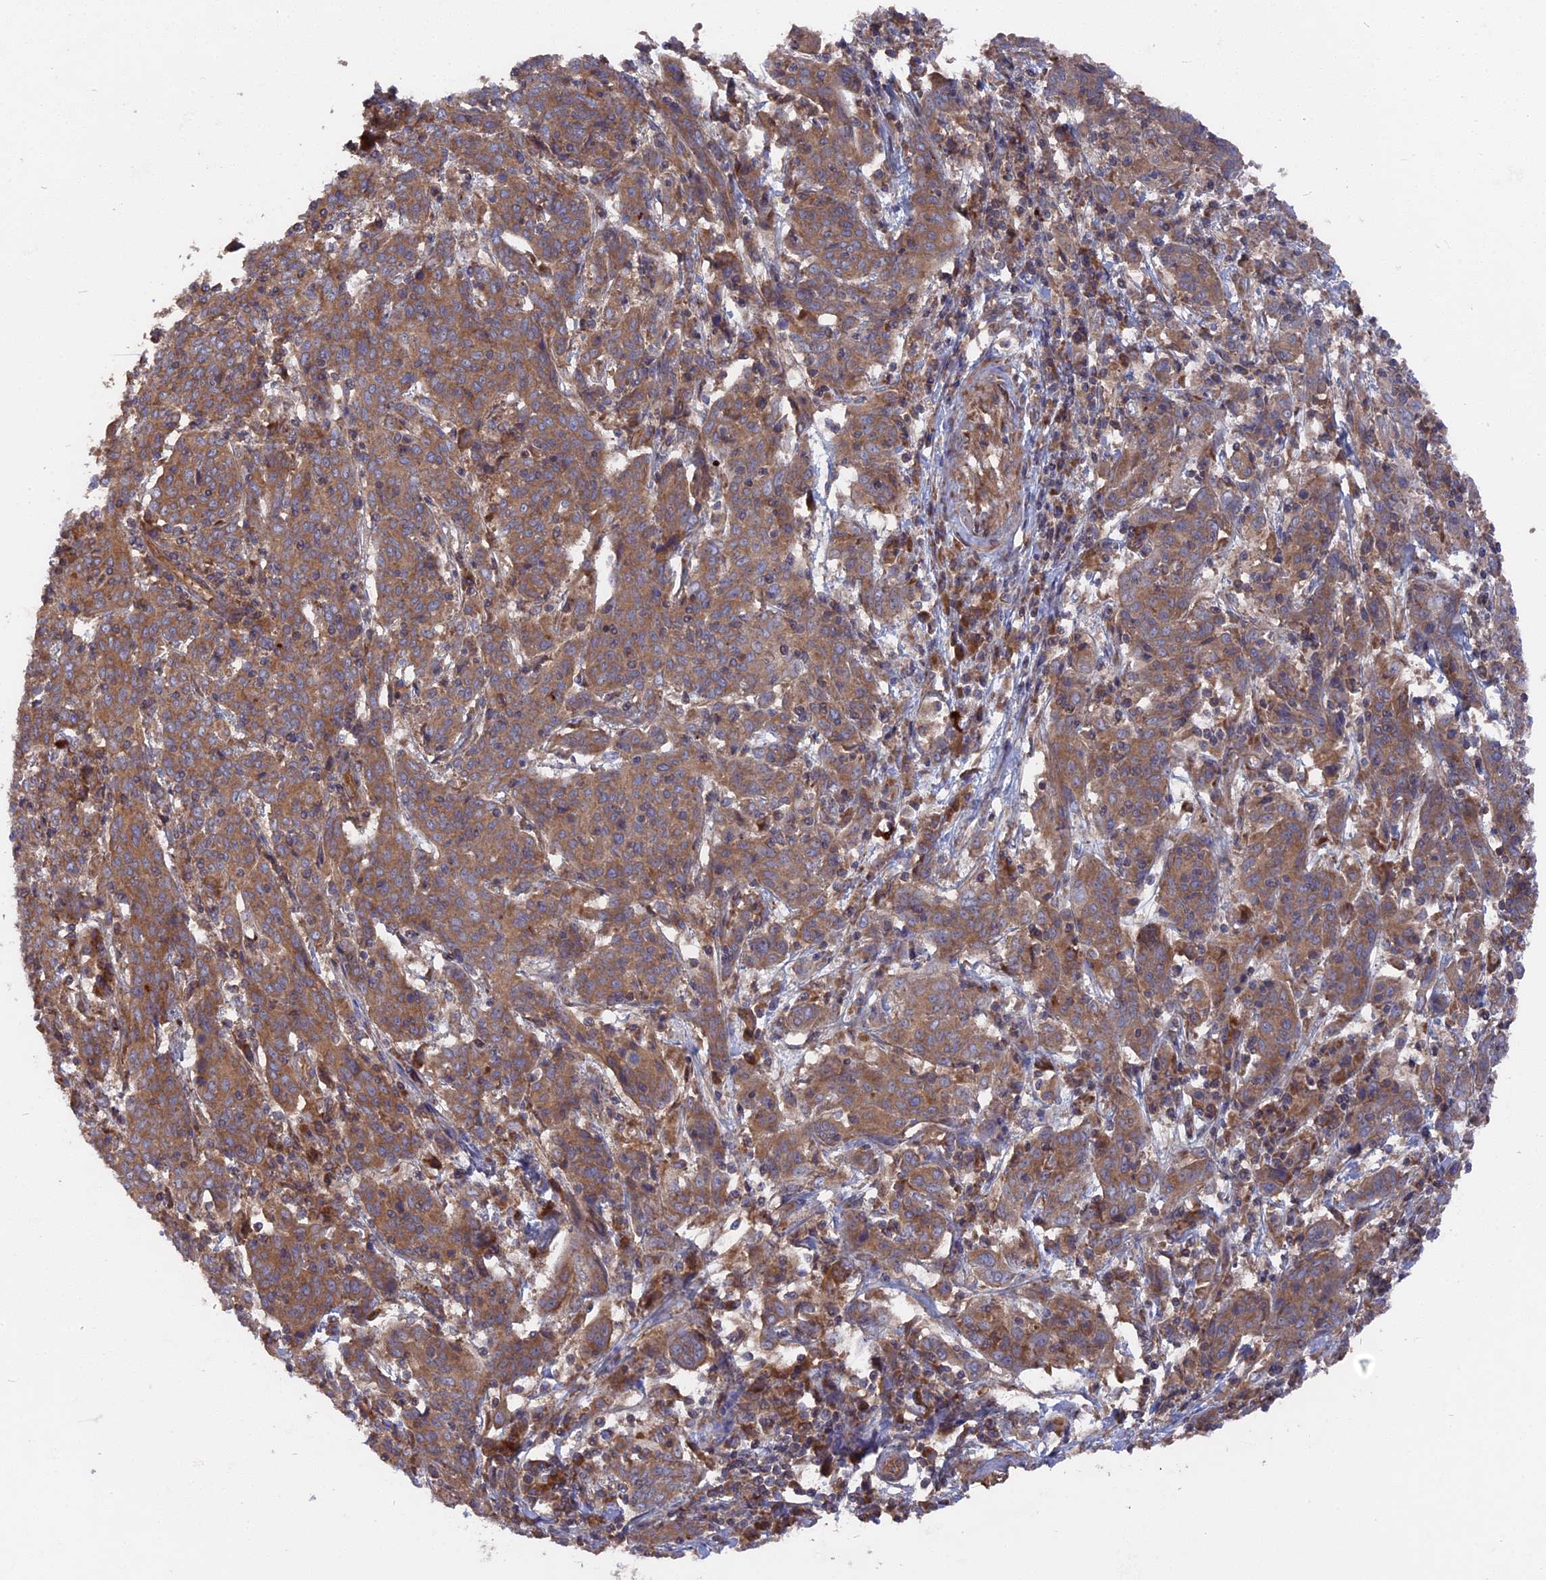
{"staining": {"intensity": "moderate", "quantity": ">75%", "location": "cytoplasmic/membranous"}, "tissue": "cervical cancer", "cell_type": "Tumor cells", "image_type": "cancer", "snomed": [{"axis": "morphology", "description": "Squamous cell carcinoma, NOS"}, {"axis": "topography", "description": "Cervix"}], "caption": "Cervical cancer (squamous cell carcinoma) stained with a protein marker exhibits moderate staining in tumor cells.", "gene": "TELO2", "patient": {"sex": "female", "age": 67}}